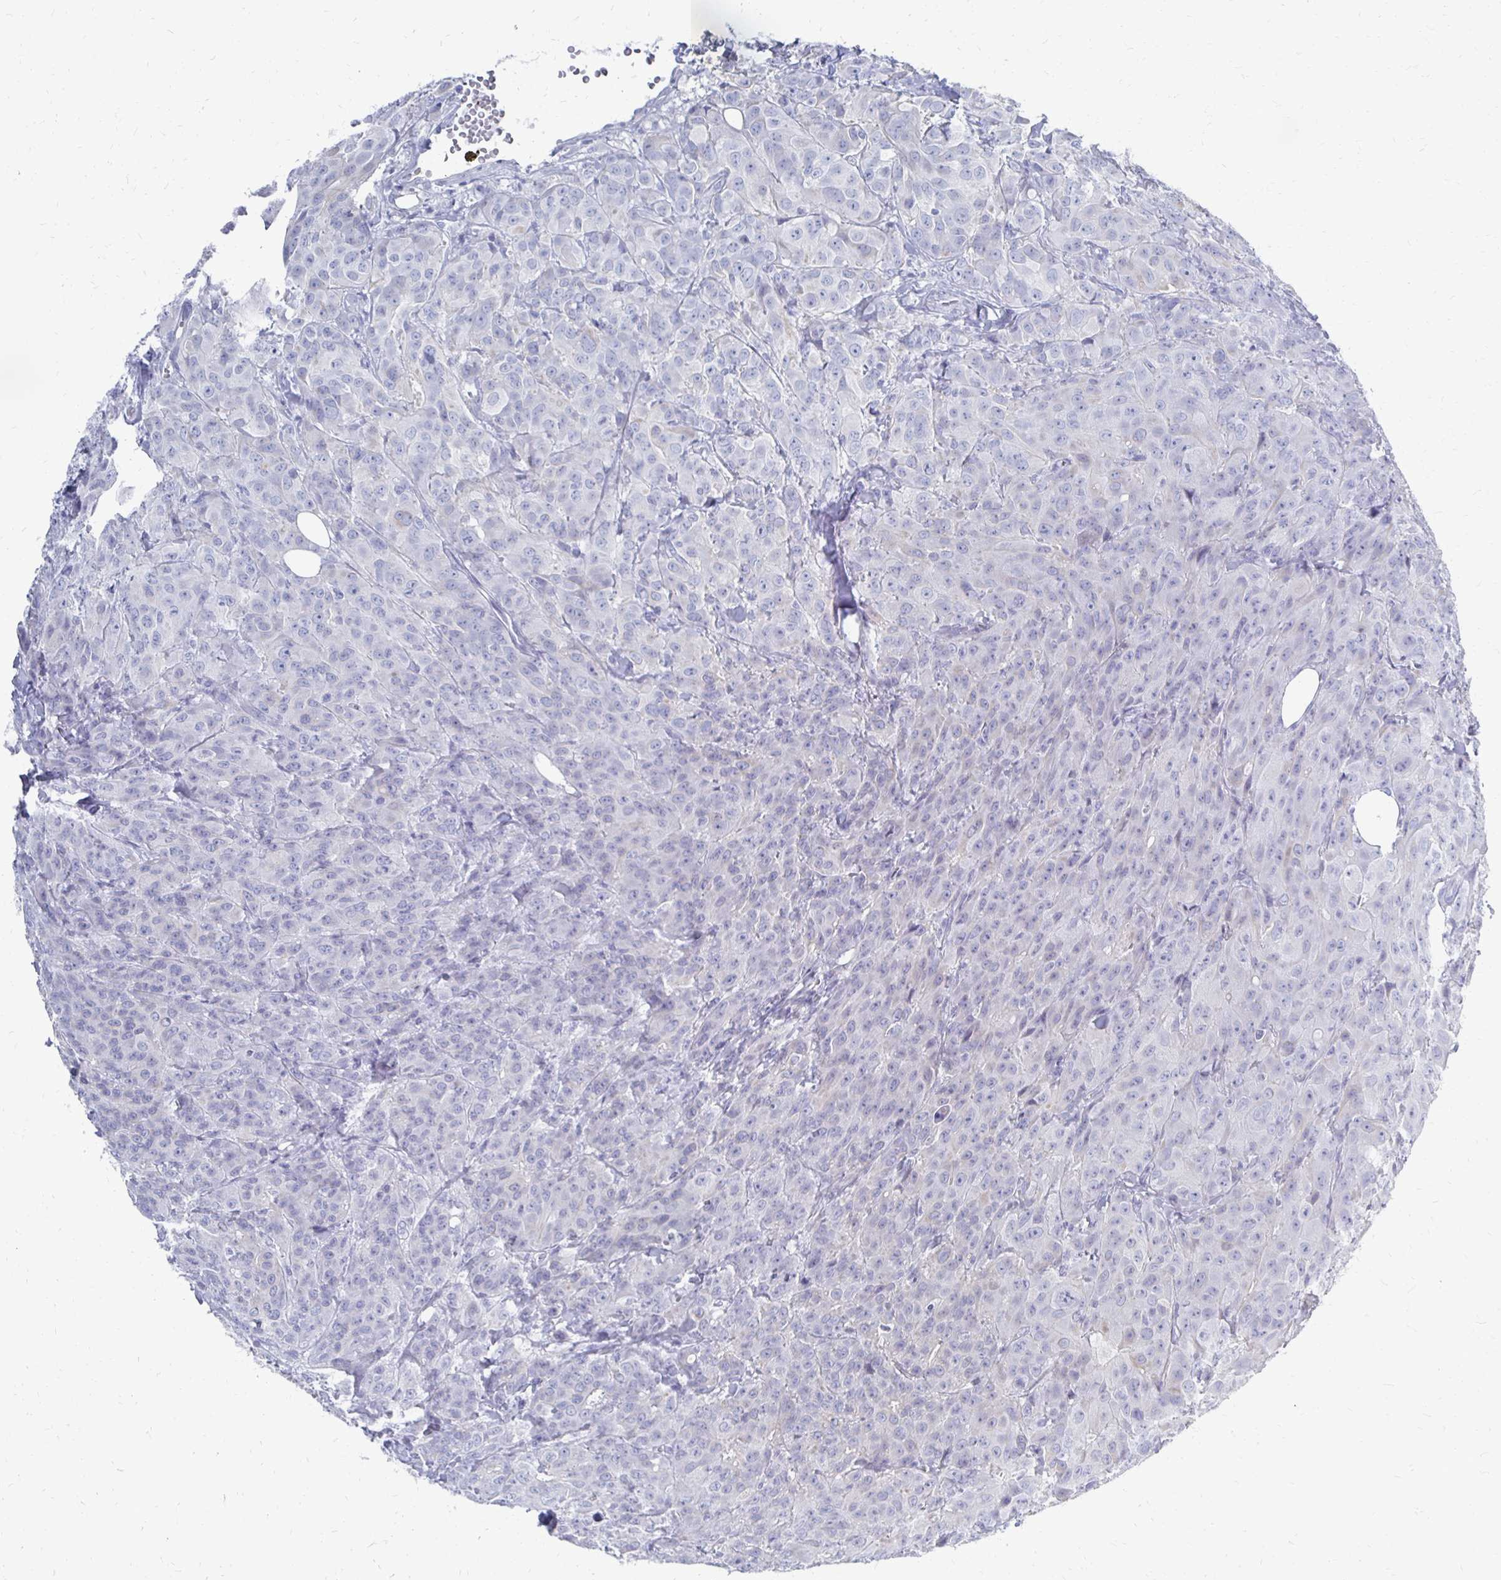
{"staining": {"intensity": "negative", "quantity": "none", "location": "none"}, "tissue": "breast cancer", "cell_type": "Tumor cells", "image_type": "cancer", "snomed": [{"axis": "morphology", "description": "Normal tissue, NOS"}, {"axis": "morphology", "description": "Duct carcinoma"}, {"axis": "topography", "description": "Breast"}], "caption": "Breast cancer (infiltrating ductal carcinoma) stained for a protein using immunohistochemistry (IHC) shows no staining tumor cells.", "gene": "SYCP3", "patient": {"sex": "female", "age": 43}}